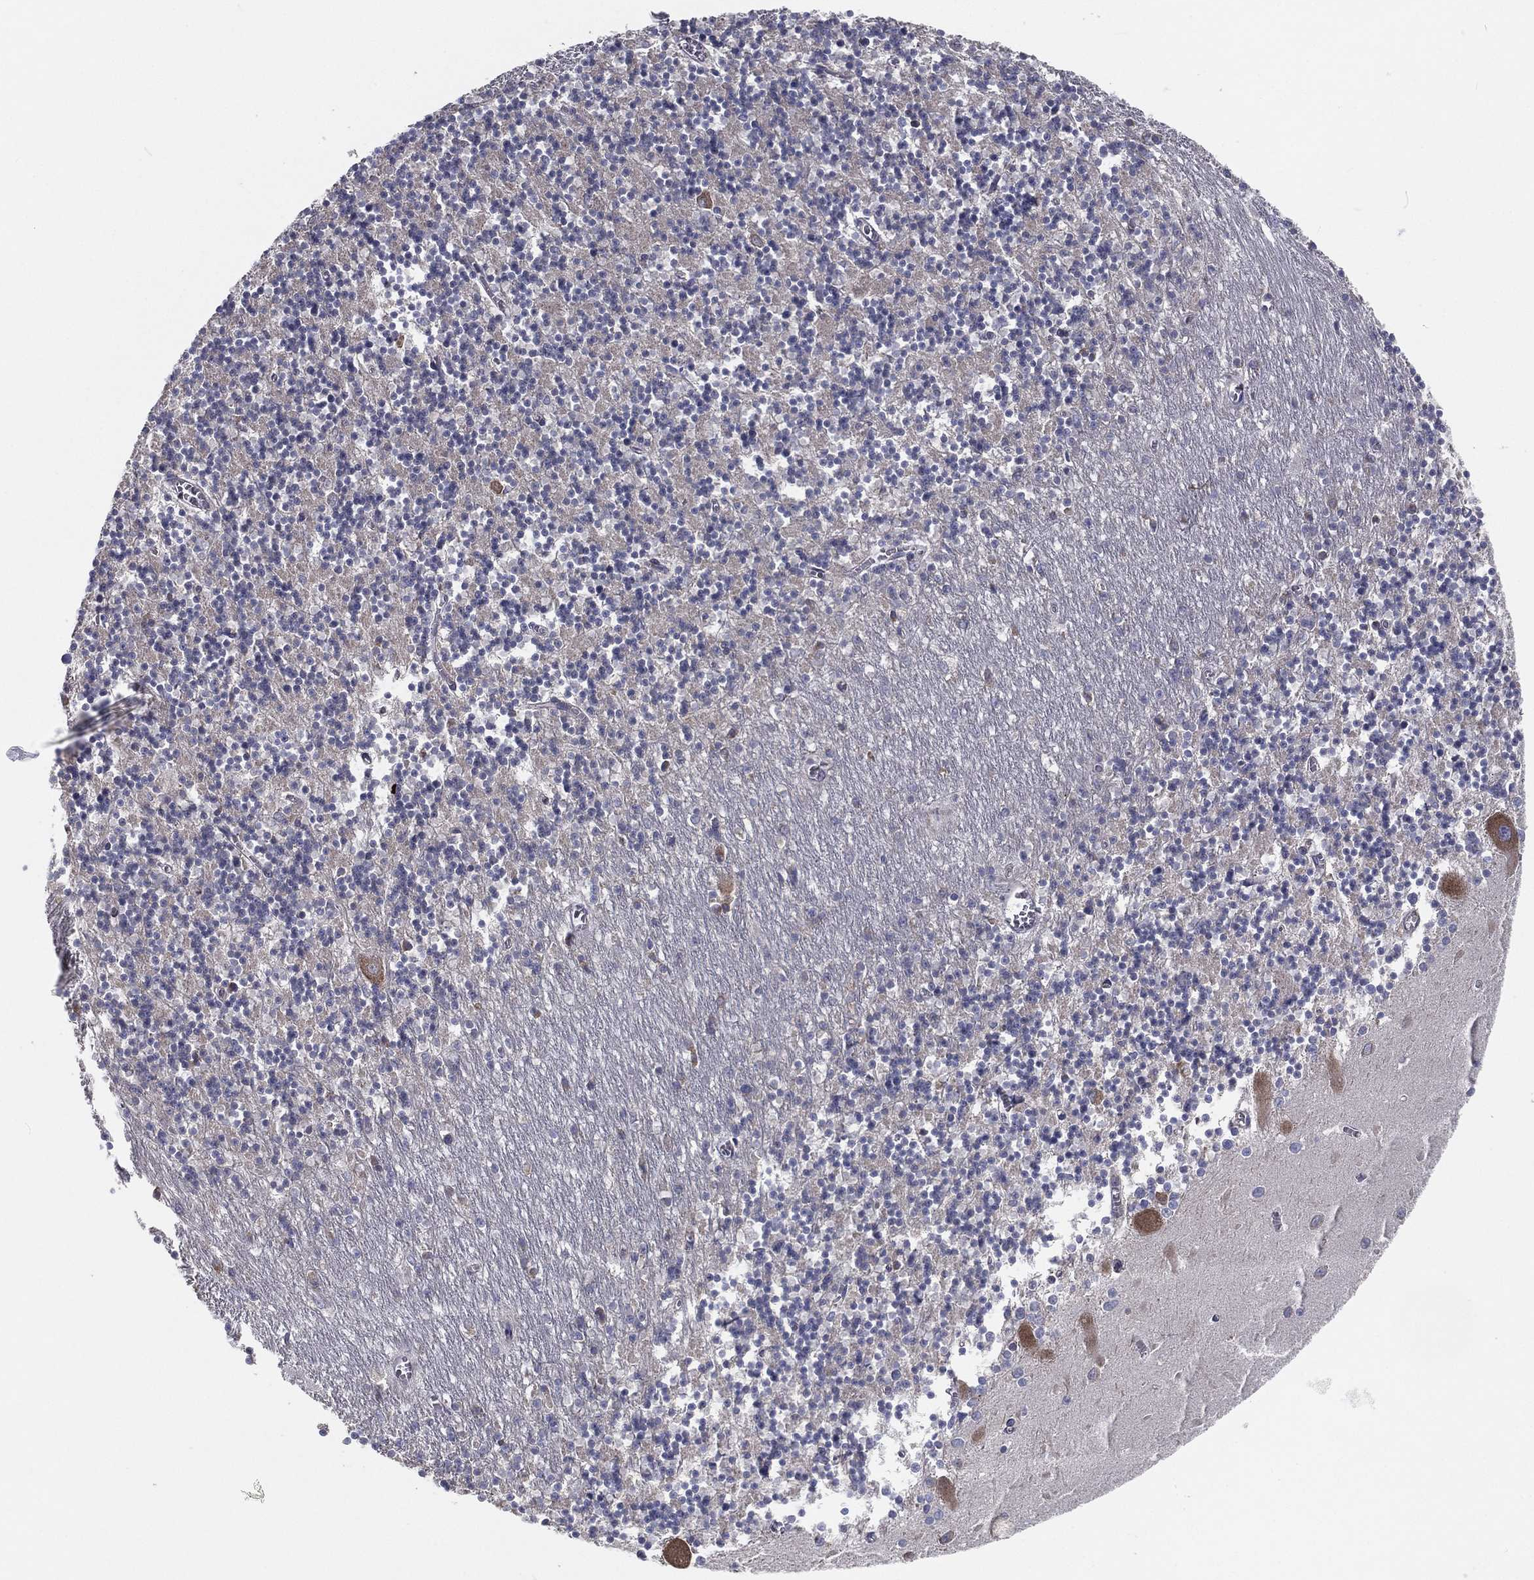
{"staining": {"intensity": "negative", "quantity": "none", "location": "none"}, "tissue": "cerebellum", "cell_type": "Cells in granular layer", "image_type": "normal", "snomed": [{"axis": "morphology", "description": "Normal tissue, NOS"}, {"axis": "topography", "description": "Cerebellum"}], "caption": "High power microscopy photomicrograph of an IHC micrograph of unremarkable cerebellum, revealing no significant positivity in cells in granular layer.", "gene": "EIF2B5", "patient": {"sex": "female", "age": 64}}